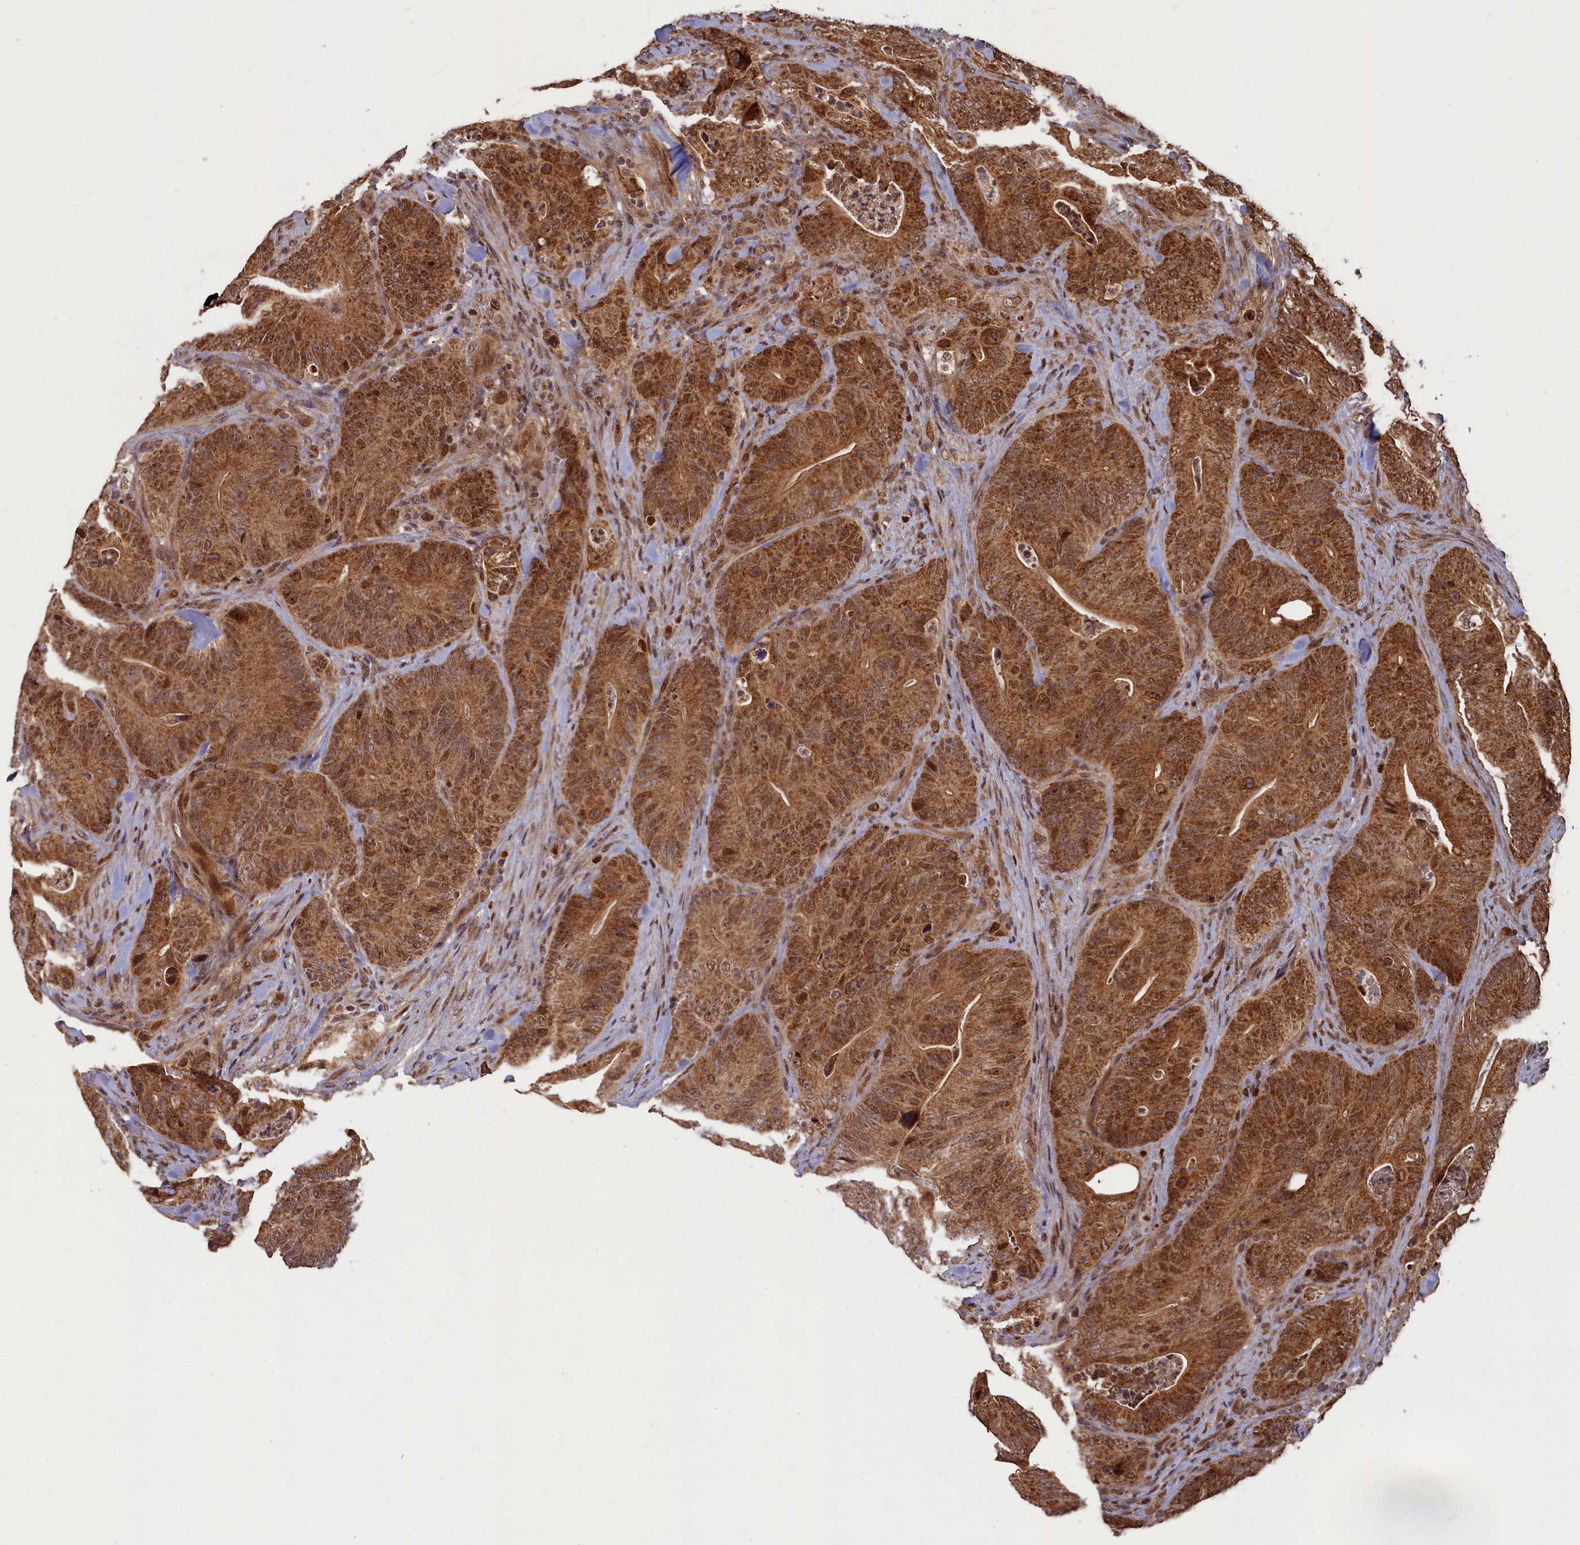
{"staining": {"intensity": "strong", "quantity": ">75%", "location": "cytoplasmic/membranous,nuclear"}, "tissue": "colorectal cancer", "cell_type": "Tumor cells", "image_type": "cancer", "snomed": [{"axis": "morphology", "description": "Normal tissue, NOS"}, {"axis": "topography", "description": "Colon"}], "caption": "Immunohistochemical staining of colorectal cancer exhibits high levels of strong cytoplasmic/membranous and nuclear expression in about >75% of tumor cells.", "gene": "BRCA1", "patient": {"sex": "female", "age": 82}}